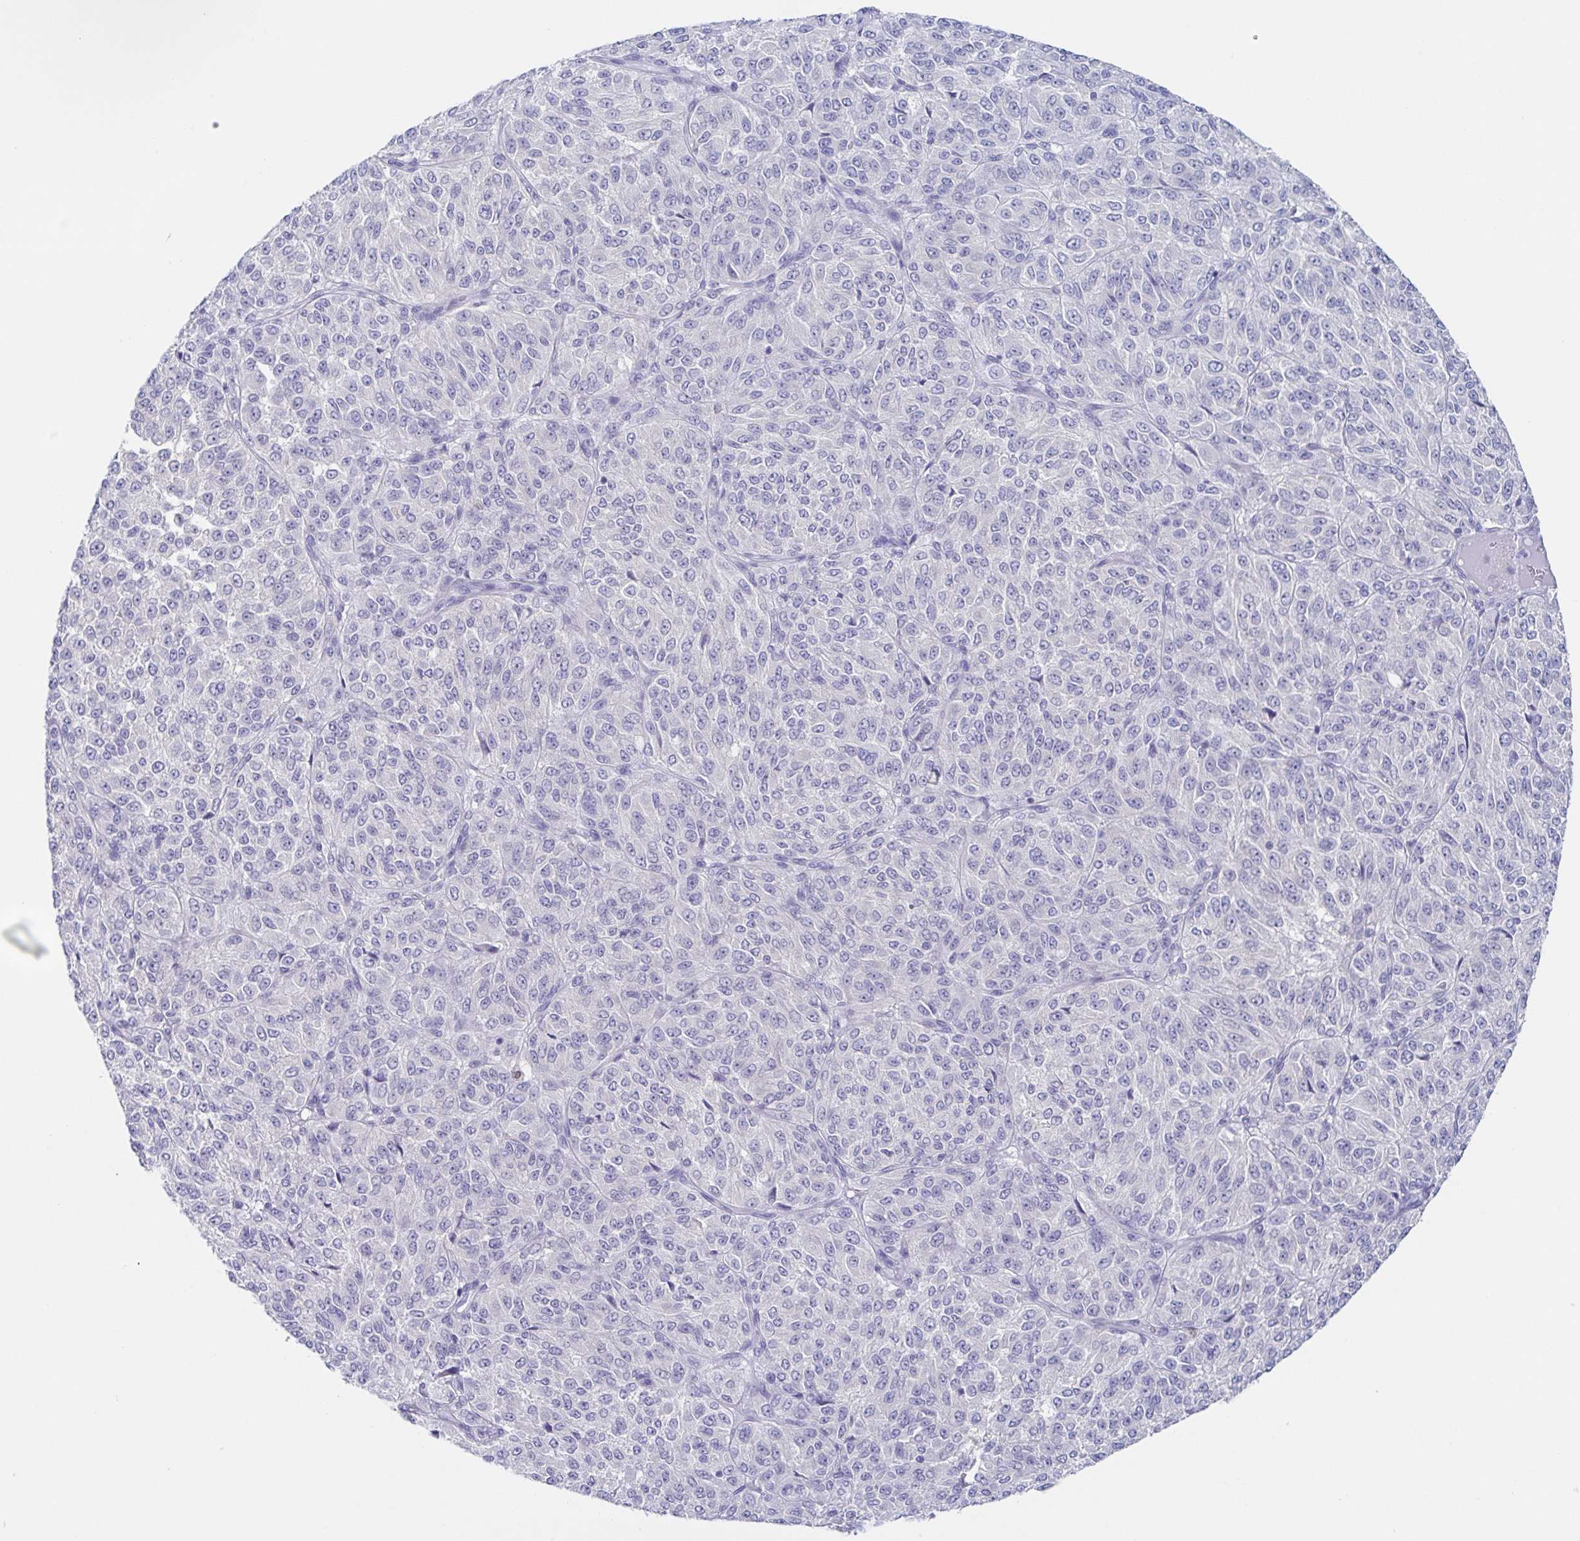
{"staining": {"intensity": "negative", "quantity": "none", "location": "none"}, "tissue": "melanoma", "cell_type": "Tumor cells", "image_type": "cancer", "snomed": [{"axis": "morphology", "description": "Malignant melanoma, Metastatic site"}, {"axis": "topography", "description": "Brain"}], "caption": "Immunohistochemistry of malignant melanoma (metastatic site) reveals no expression in tumor cells. The staining was performed using DAB to visualize the protein expression in brown, while the nuclei were stained in blue with hematoxylin (Magnification: 20x).", "gene": "HTR2A", "patient": {"sex": "female", "age": 56}}